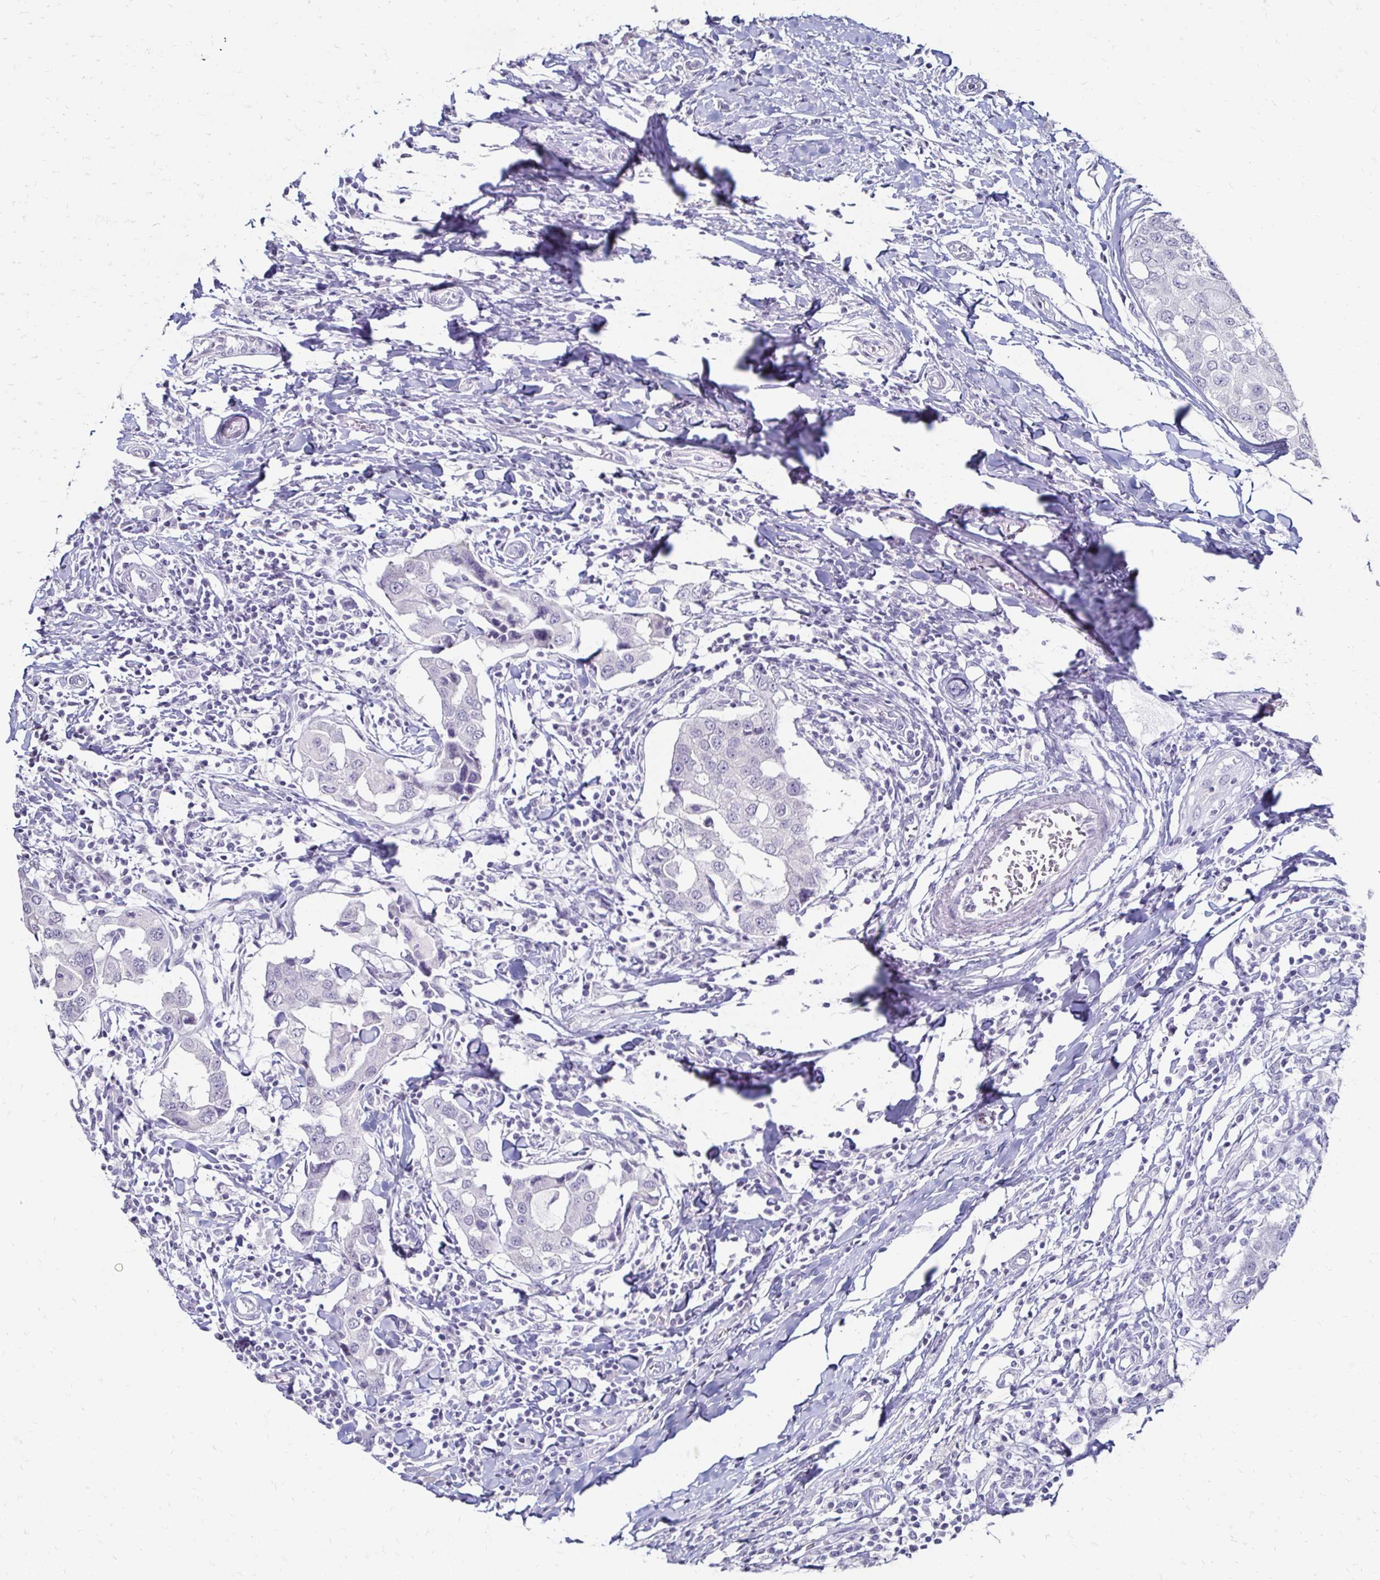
{"staining": {"intensity": "negative", "quantity": "none", "location": "none"}, "tissue": "breast cancer", "cell_type": "Tumor cells", "image_type": "cancer", "snomed": [{"axis": "morphology", "description": "Duct carcinoma"}, {"axis": "topography", "description": "Breast"}], "caption": "There is no significant positivity in tumor cells of breast cancer.", "gene": "TOMM34", "patient": {"sex": "female", "age": 27}}